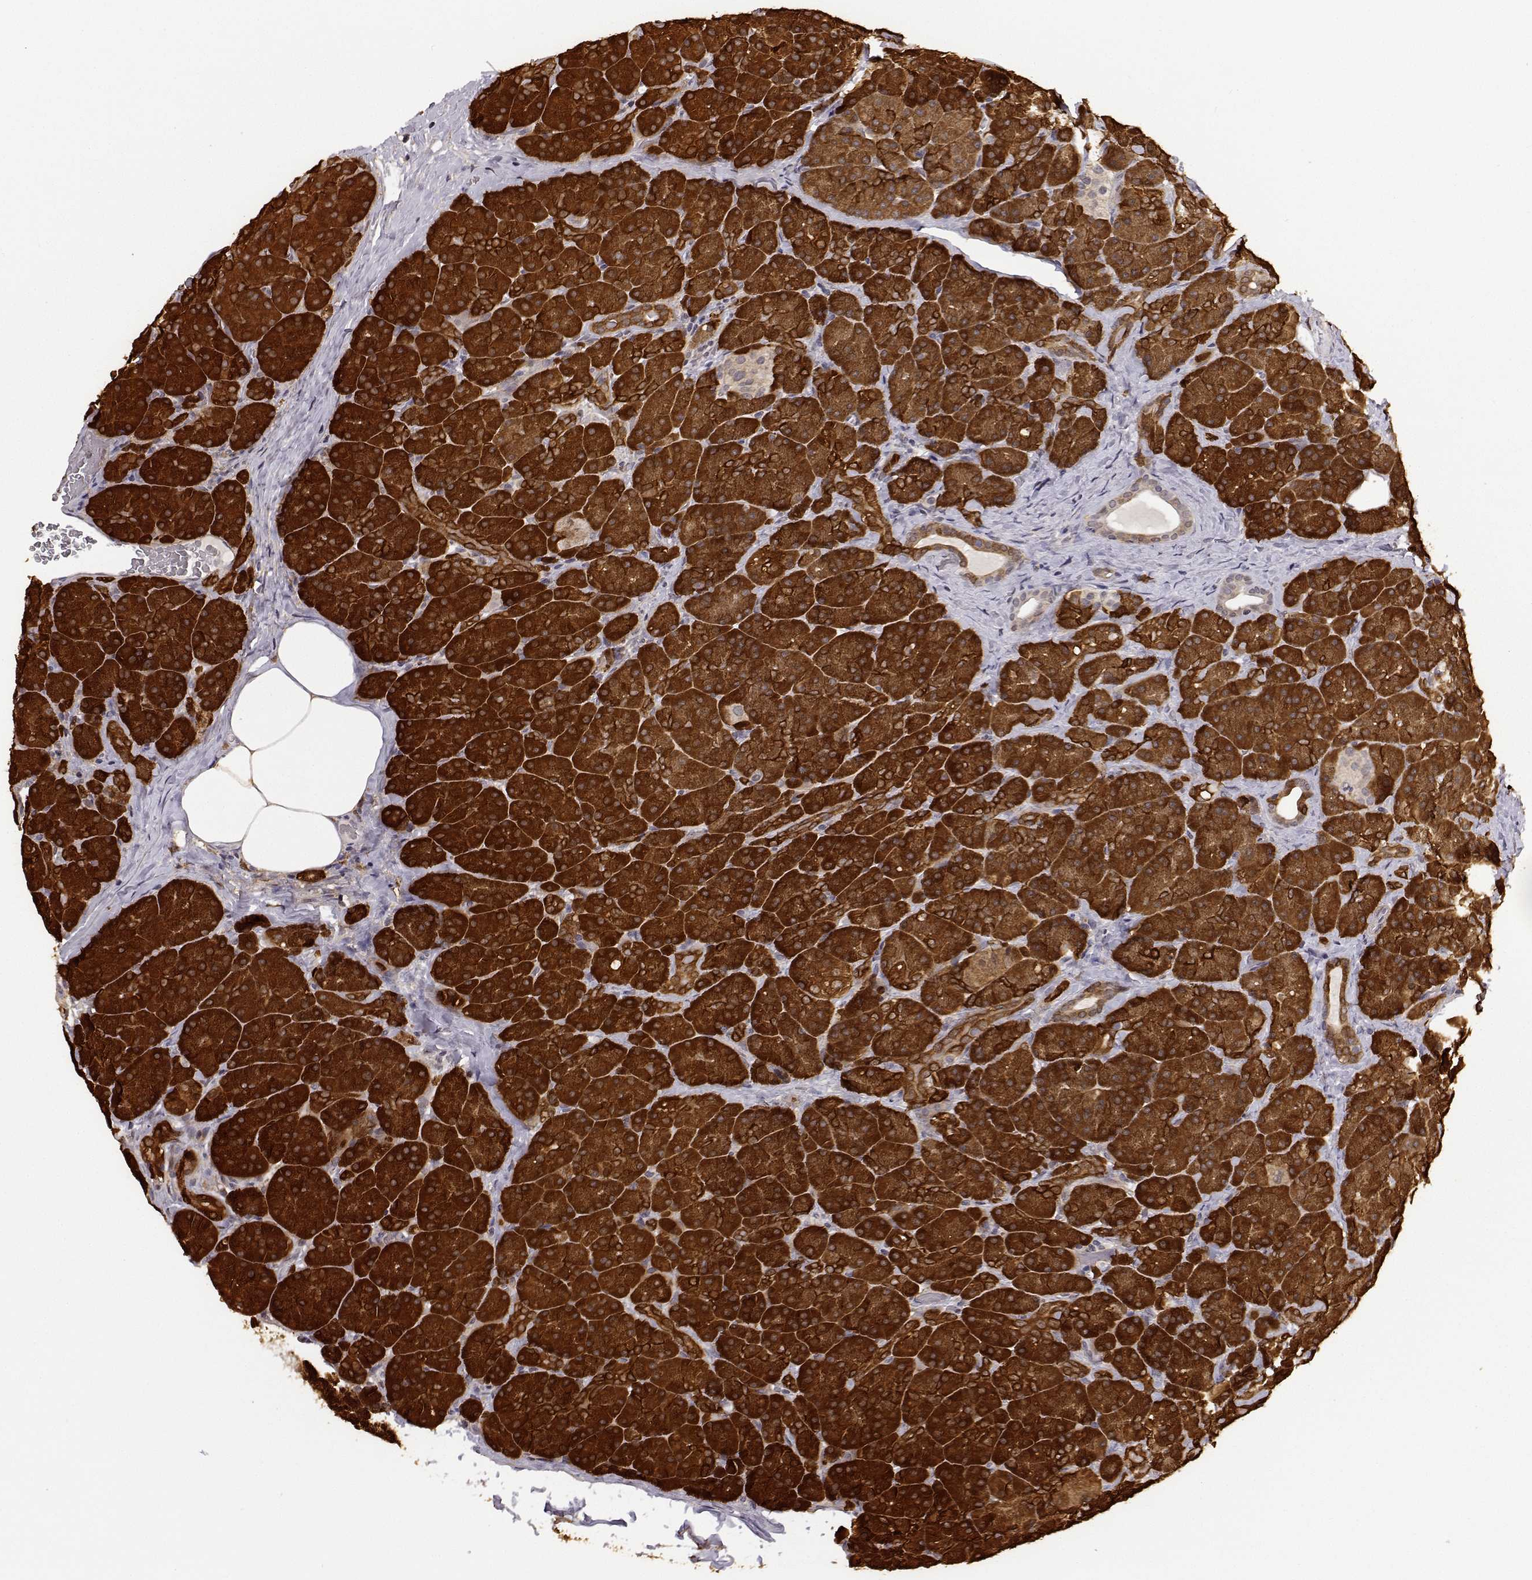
{"staining": {"intensity": "strong", "quantity": ">75%", "location": "cytoplasmic/membranous"}, "tissue": "pancreas", "cell_type": "Exocrine glandular cells", "image_type": "normal", "snomed": [{"axis": "morphology", "description": "Normal tissue, NOS"}, {"axis": "topography", "description": "Pancreas"}], "caption": "Strong cytoplasmic/membranous protein expression is present in about >75% of exocrine glandular cells in pancreas. The protein of interest is stained brown, and the nuclei are stained in blue (DAB (3,3'-diaminobenzidine) IHC with brightfield microscopy, high magnification).", "gene": "PHGDH", "patient": {"sex": "male", "age": 57}}